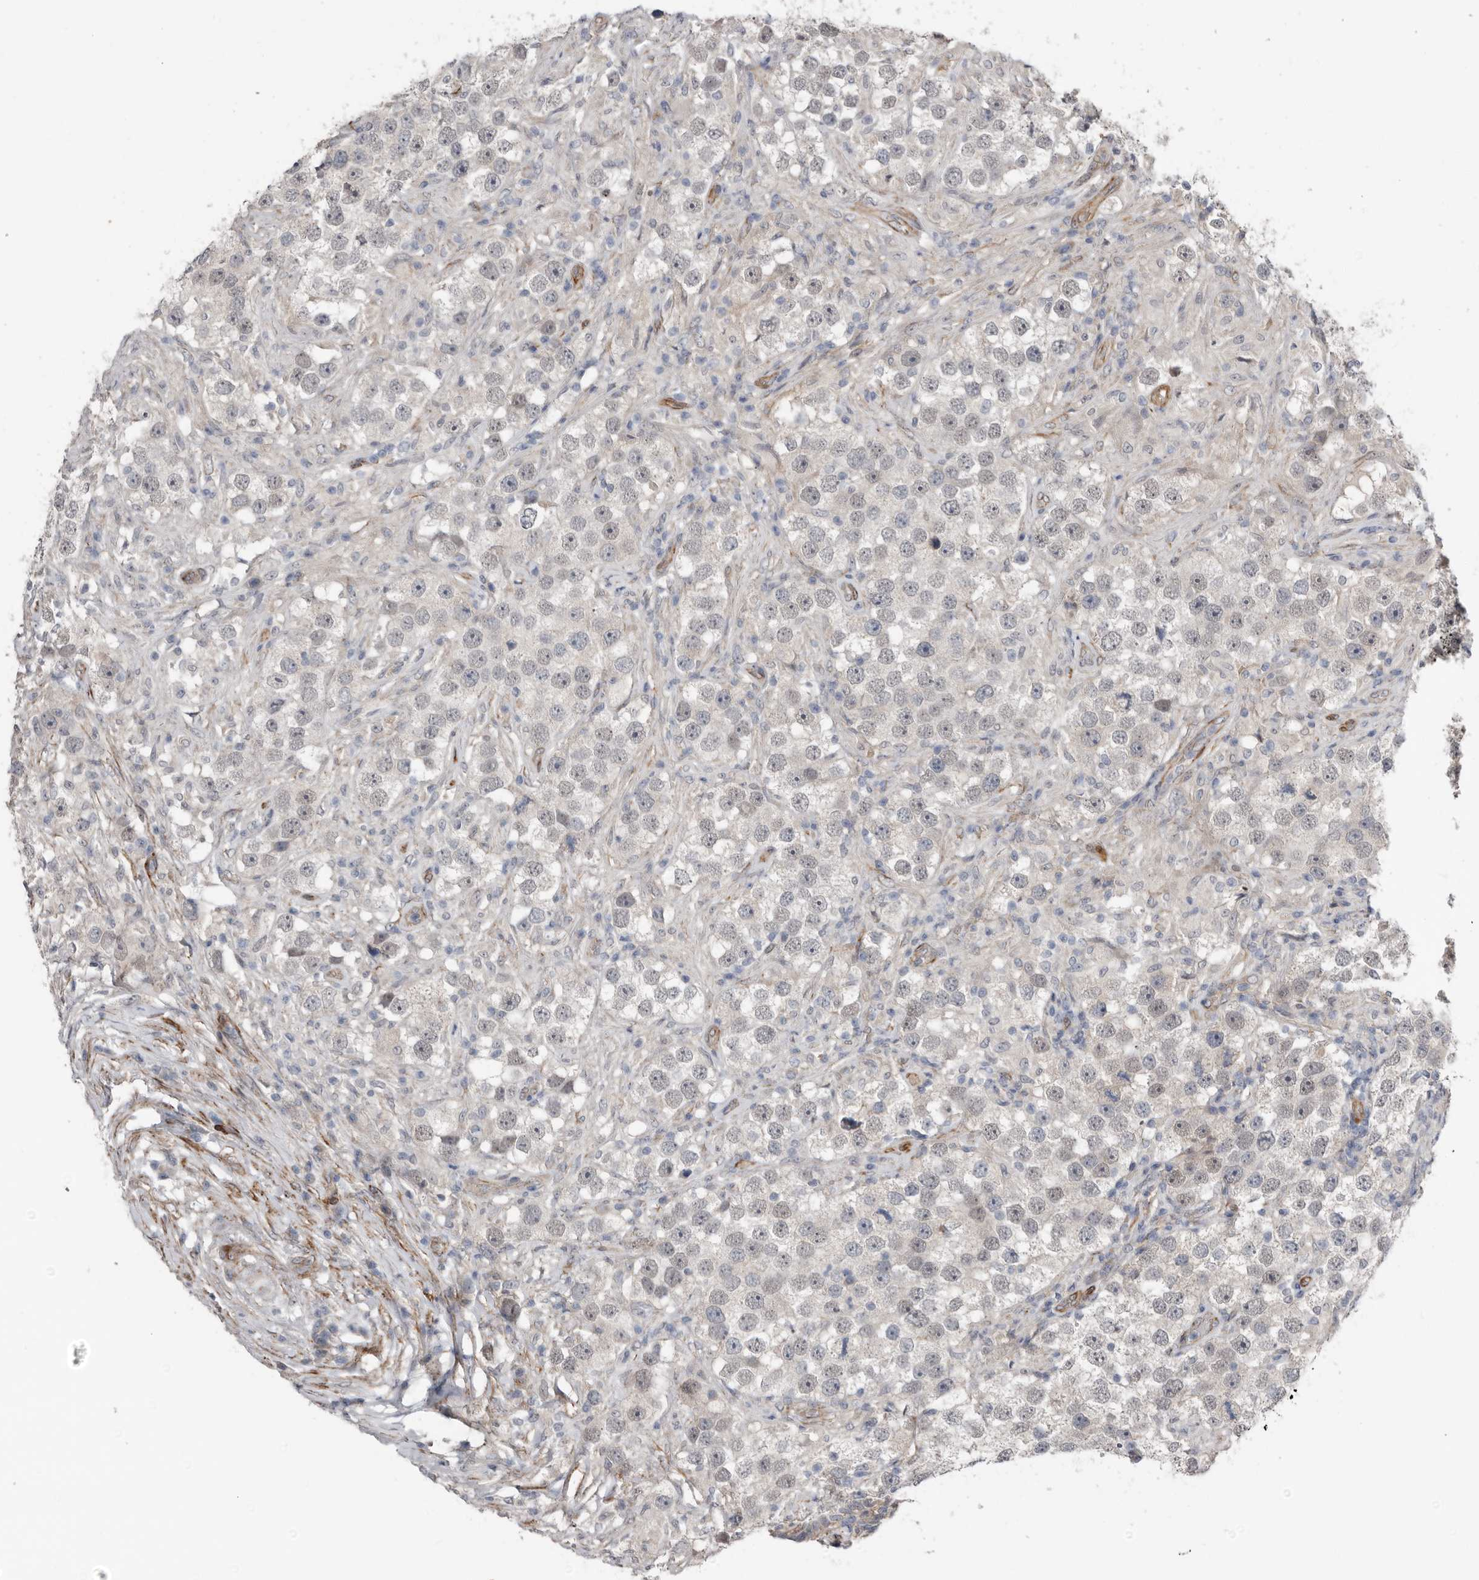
{"staining": {"intensity": "negative", "quantity": "none", "location": "none"}, "tissue": "testis cancer", "cell_type": "Tumor cells", "image_type": "cancer", "snomed": [{"axis": "morphology", "description": "Seminoma, NOS"}, {"axis": "topography", "description": "Testis"}], "caption": "Immunohistochemistry photomicrograph of testis seminoma stained for a protein (brown), which reveals no positivity in tumor cells.", "gene": "RANBP17", "patient": {"sex": "male", "age": 49}}